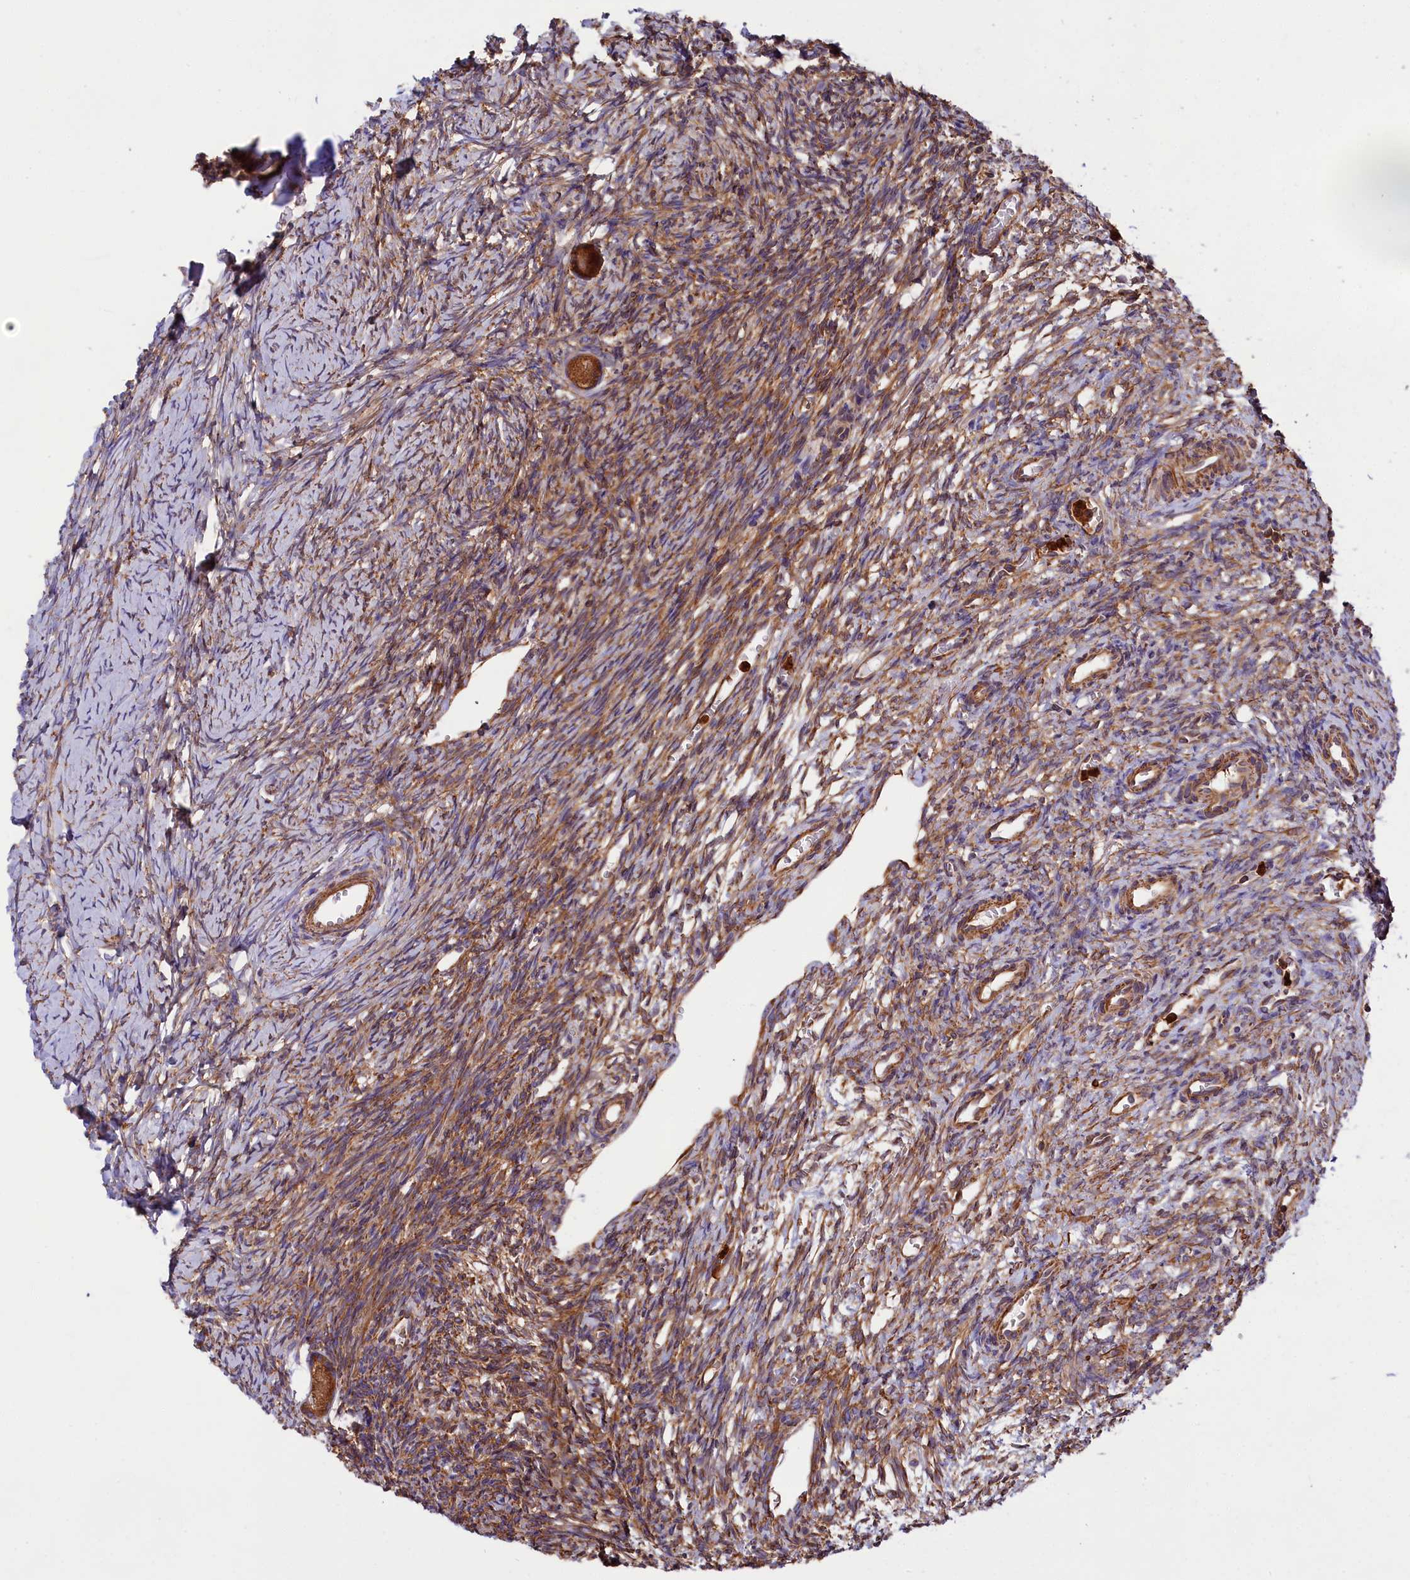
{"staining": {"intensity": "strong", "quantity": ">75%", "location": "cytoplasmic/membranous"}, "tissue": "ovary", "cell_type": "Follicle cells", "image_type": "normal", "snomed": [{"axis": "morphology", "description": "Normal tissue, NOS"}, {"axis": "topography", "description": "Ovary"}], "caption": "A micrograph showing strong cytoplasmic/membranous expression in approximately >75% of follicle cells in unremarkable ovary, as visualized by brown immunohistochemical staining.", "gene": "GYS1", "patient": {"sex": "female", "age": 39}}